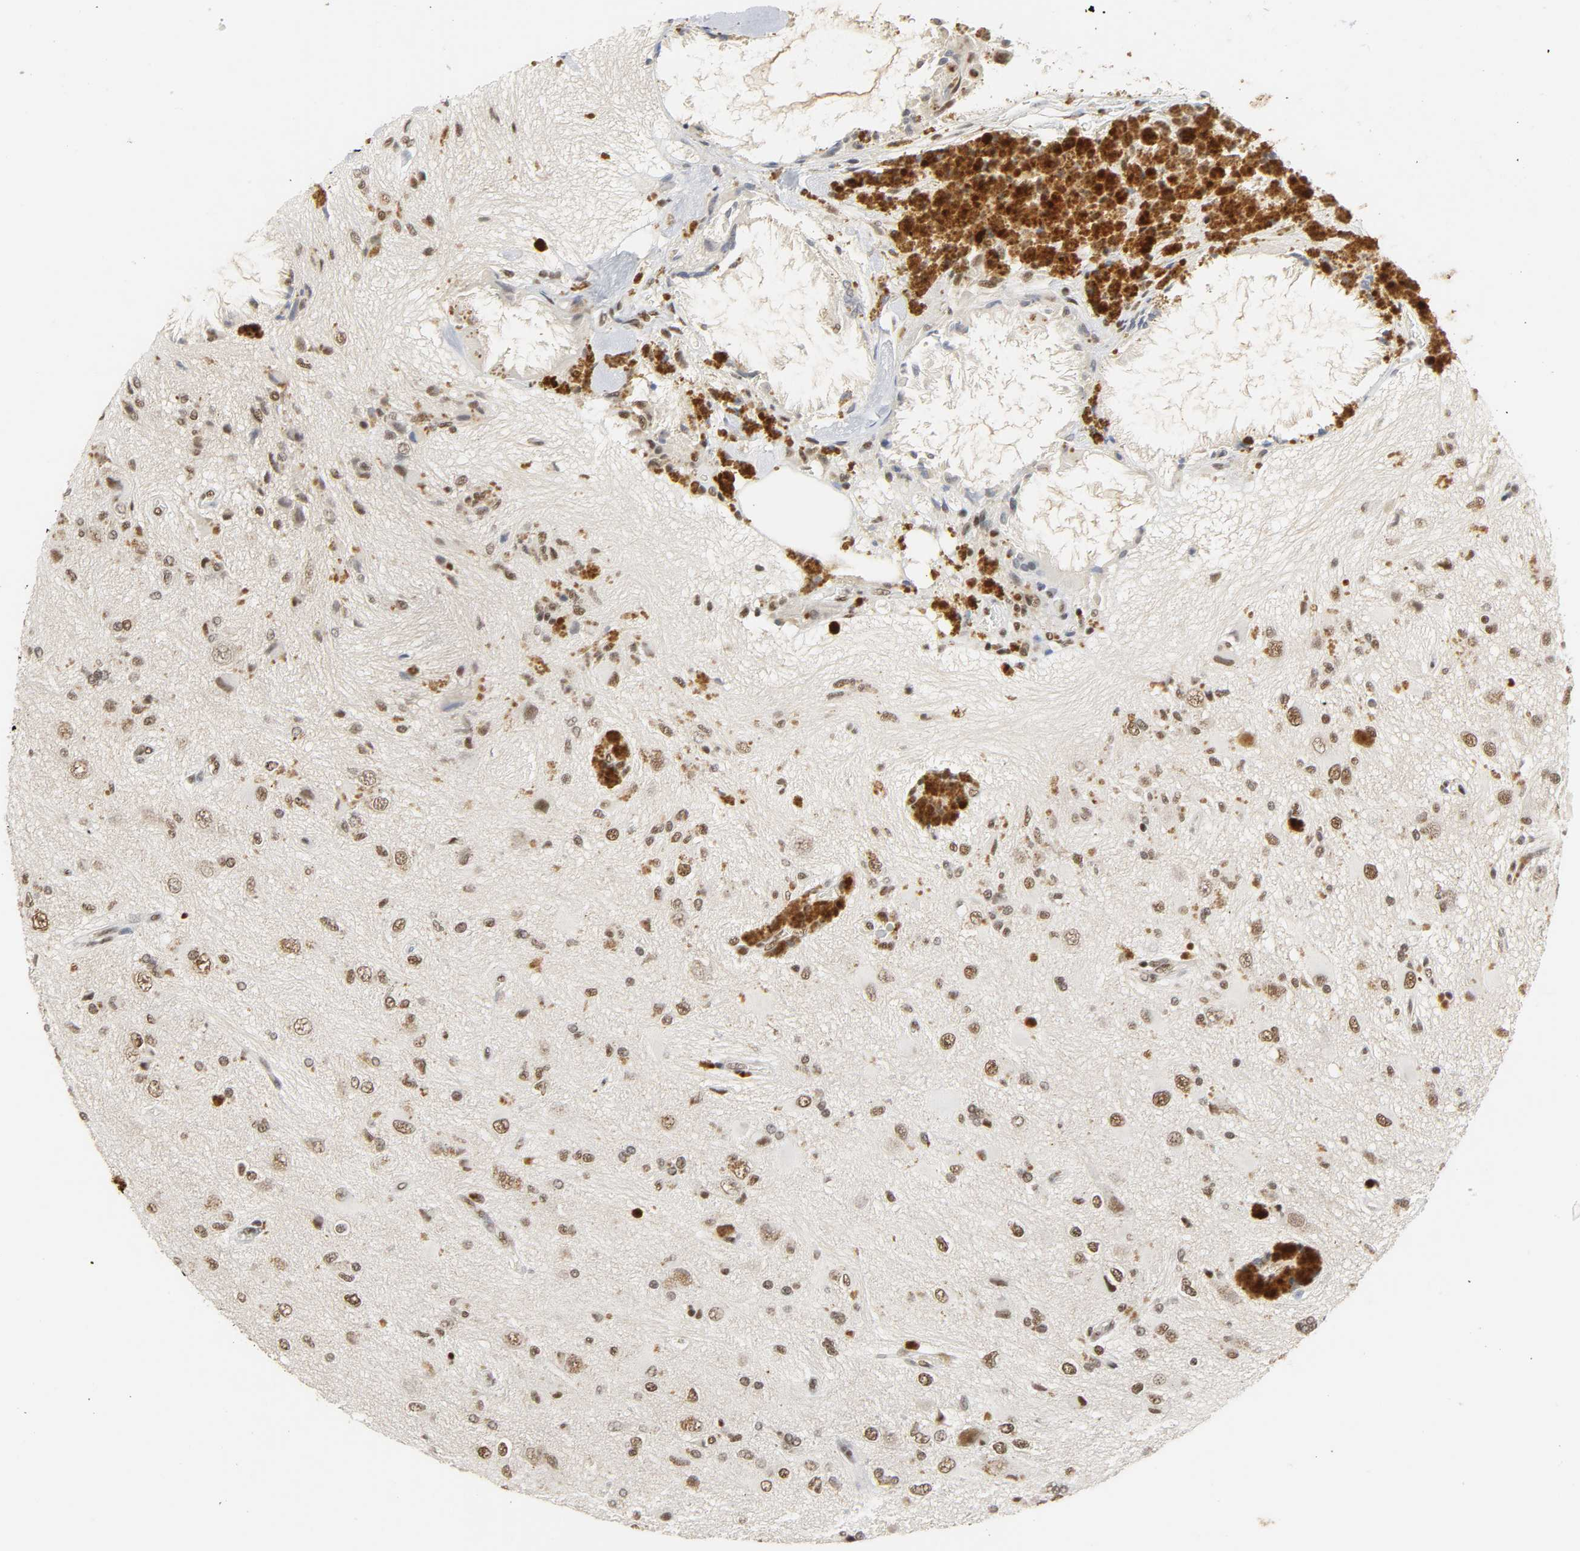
{"staining": {"intensity": "moderate", "quantity": ">75%", "location": "nuclear"}, "tissue": "glioma", "cell_type": "Tumor cells", "image_type": "cancer", "snomed": [{"axis": "morphology", "description": "Glioma, malignant, High grade"}, {"axis": "topography", "description": "Brain"}], "caption": "Protein staining of high-grade glioma (malignant) tissue reveals moderate nuclear expression in about >75% of tumor cells. (DAB = brown stain, brightfield microscopy at high magnification).", "gene": "NCOA6", "patient": {"sex": "male", "age": 47}}